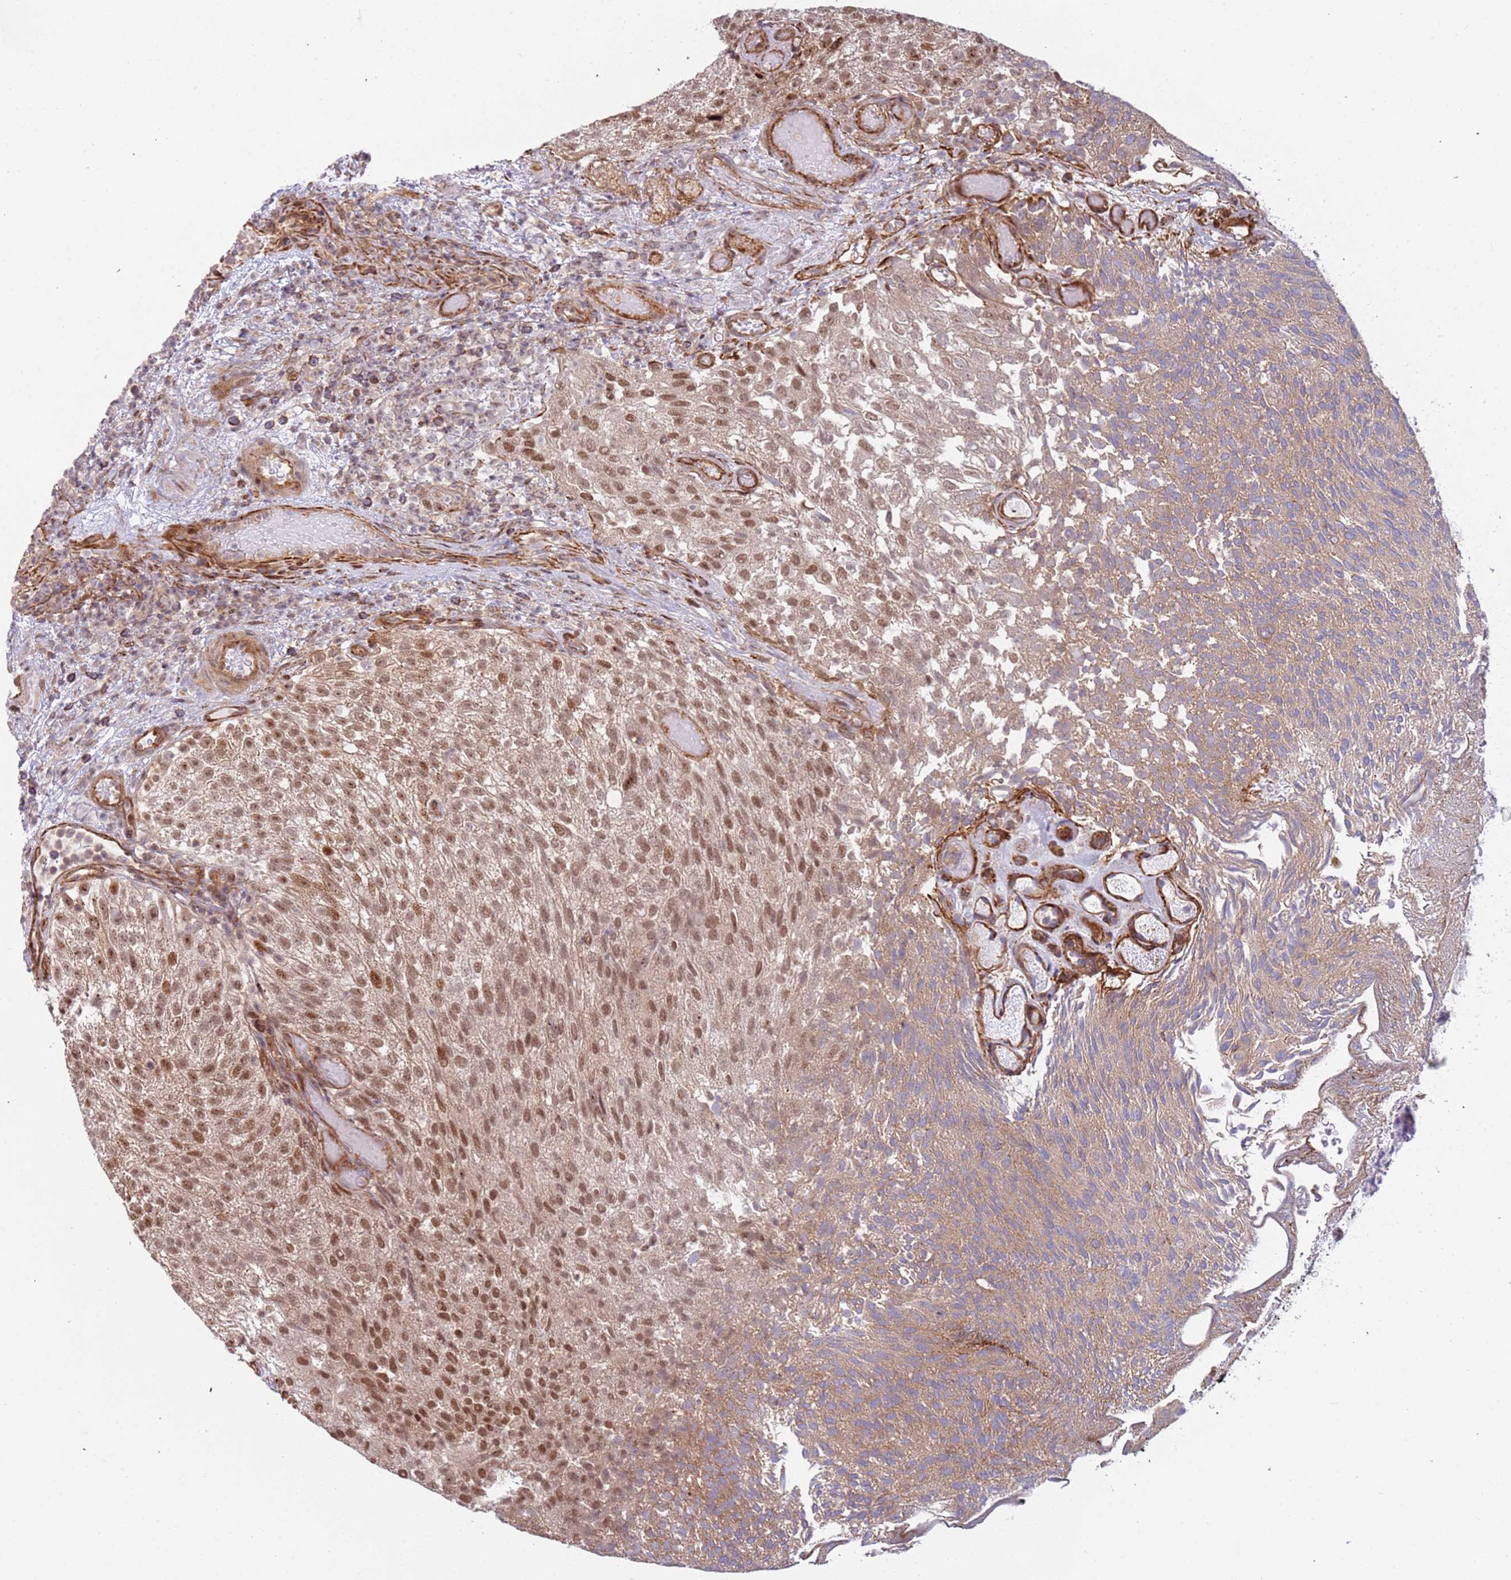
{"staining": {"intensity": "moderate", "quantity": ">75%", "location": "cytoplasmic/membranous,nuclear"}, "tissue": "urothelial cancer", "cell_type": "Tumor cells", "image_type": "cancer", "snomed": [{"axis": "morphology", "description": "Urothelial carcinoma, Low grade"}, {"axis": "topography", "description": "Urinary bladder"}], "caption": "An immunohistochemistry (IHC) histopathology image of neoplastic tissue is shown. Protein staining in brown shows moderate cytoplasmic/membranous and nuclear positivity in low-grade urothelial carcinoma within tumor cells.", "gene": "LRMDA", "patient": {"sex": "male", "age": 78}}